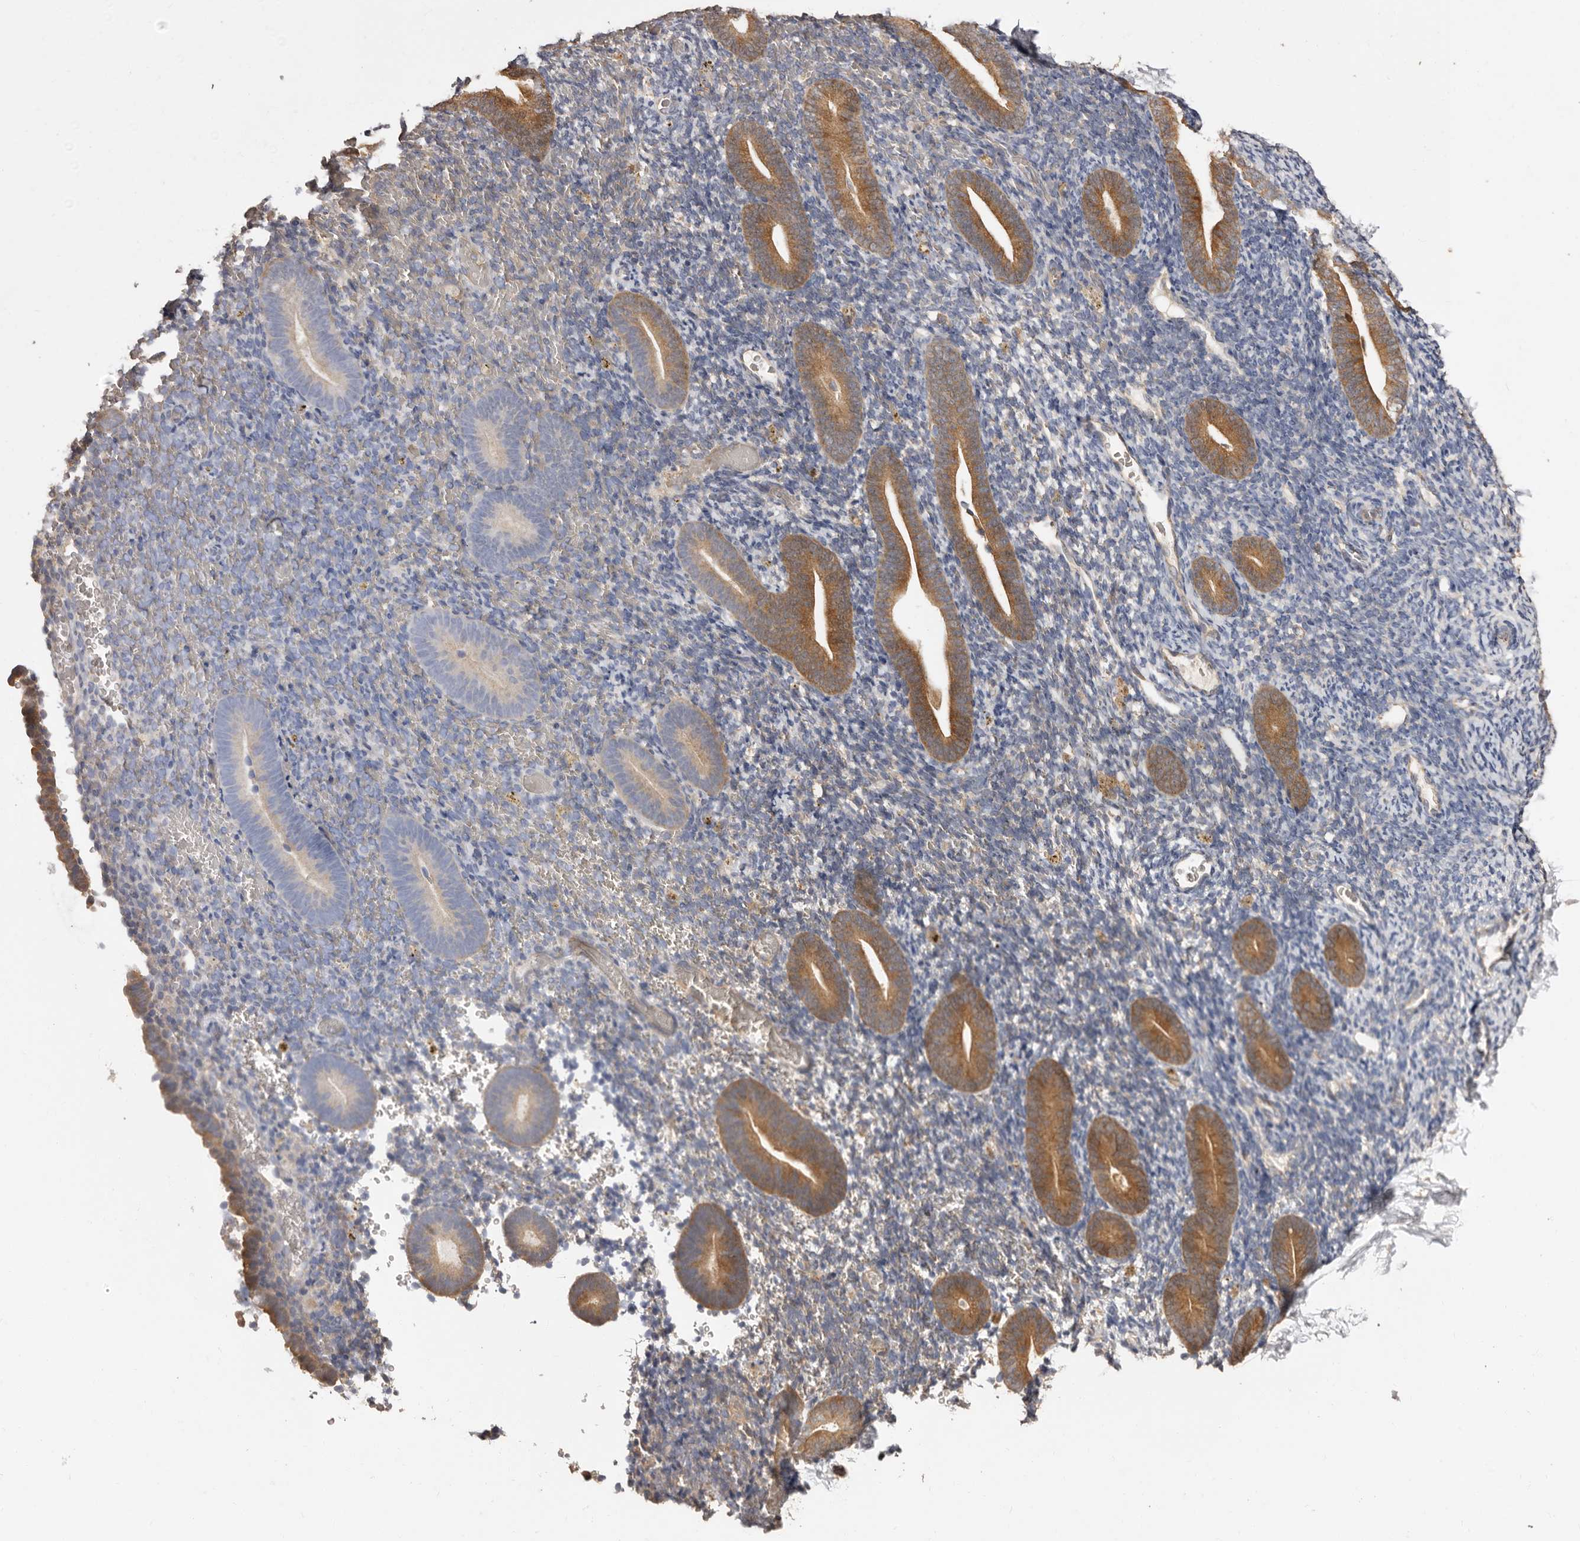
{"staining": {"intensity": "weak", "quantity": "25%-75%", "location": "cytoplasmic/membranous"}, "tissue": "endometrium", "cell_type": "Cells in endometrial stroma", "image_type": "normal", "snomed": [{"axis": "morphology", "description": "Normal tissue, NOS"}, {"axis": "topography", "description": "Endometrium"}], "caption": "Weak cytoplasmic/membranous positivity for a protein is seen in approximately 25%-75% of cells in endometrial stroma of unremarkable endometrium using immunohistochemistry.", "gene": "COQ8B", "patient": {"sex": "female", "age": 51}}